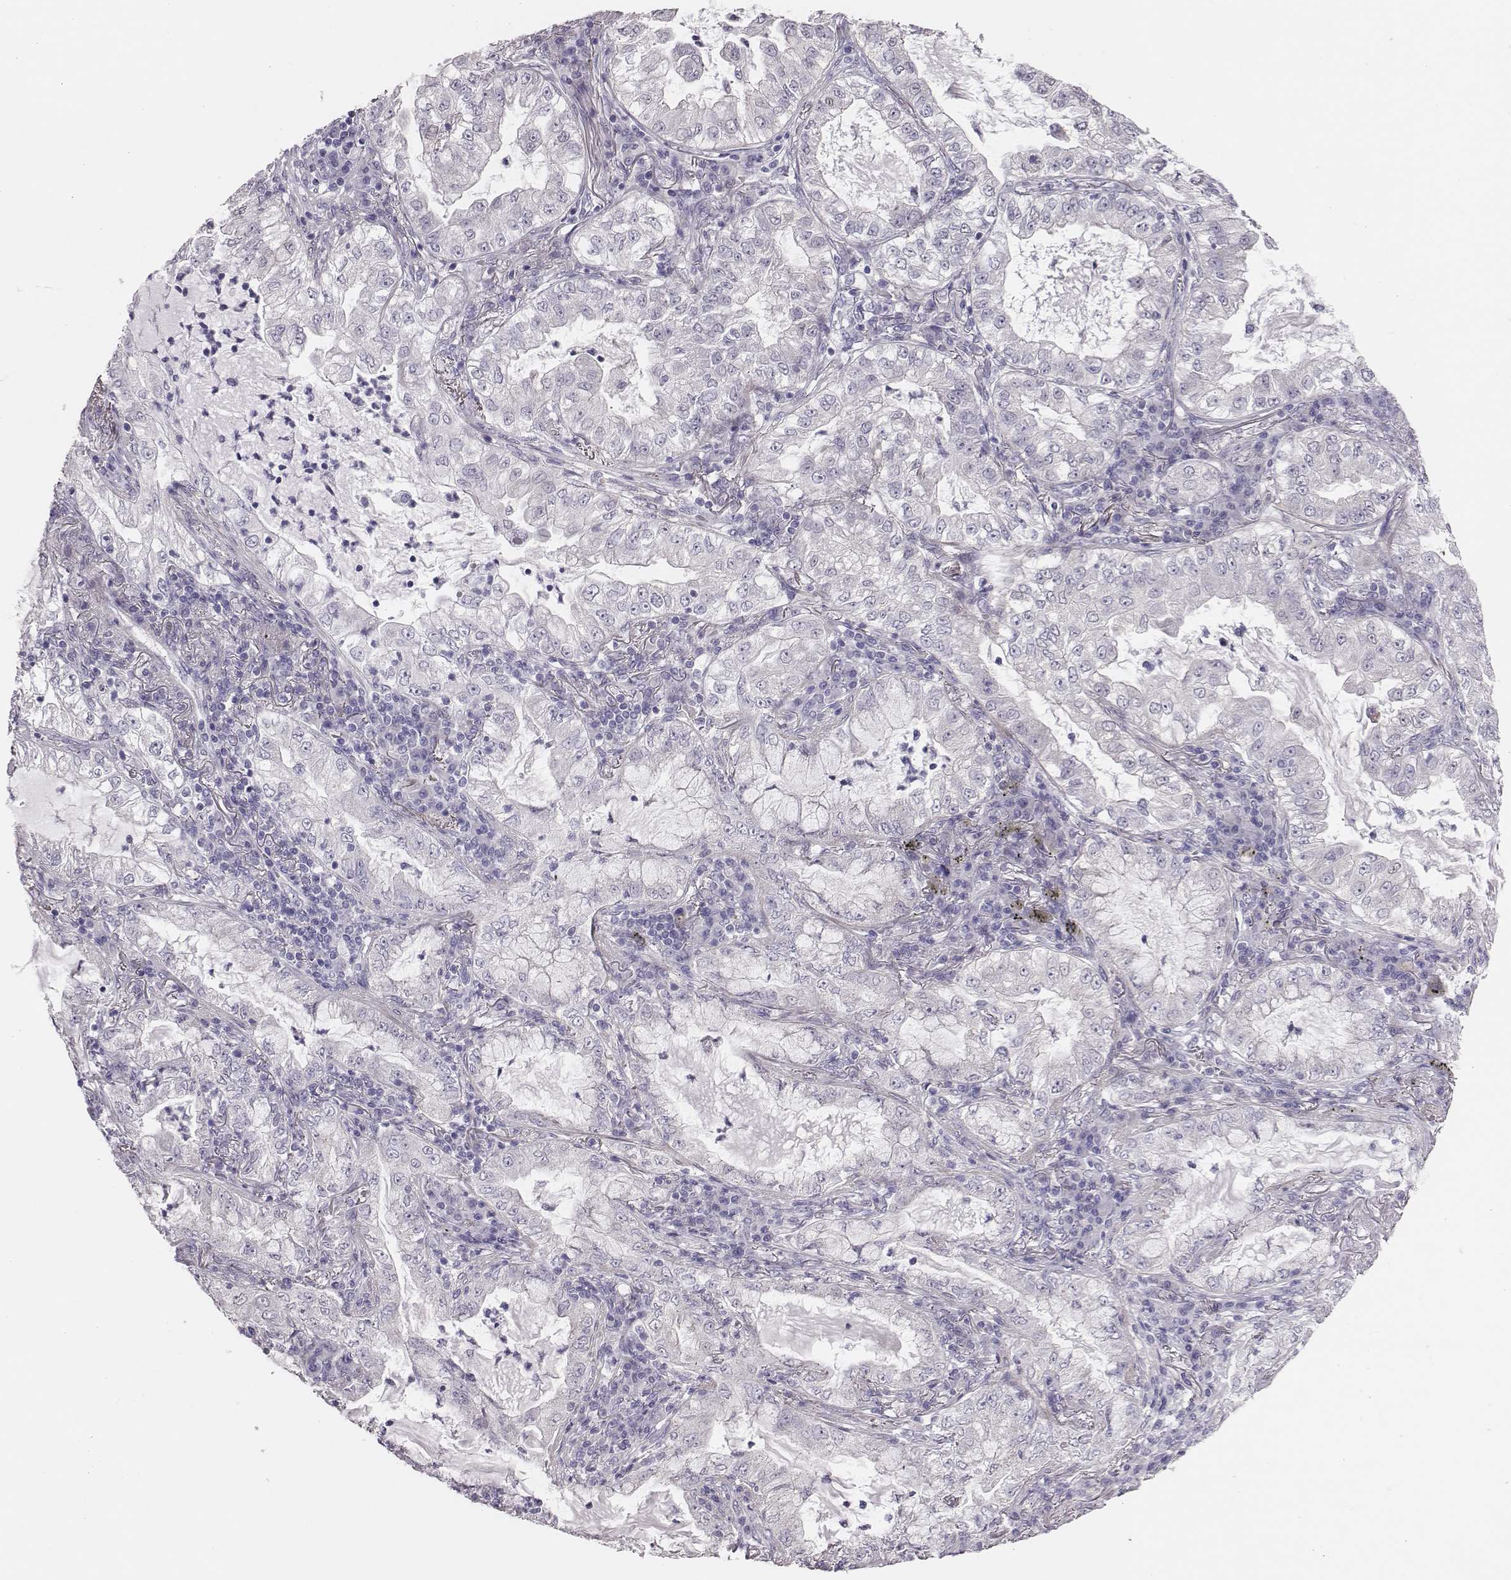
{"staining": {"intensity": "negative", "quantity": "none", "location": "none"}, "tissue": "lung cancer", "cell_type": "Tumor cells", "image_type": "cancer", "snomed": [{"axis": "morphology", "description": "Adenocarcinoma, NOS"}, {"axis": "topography", "description": "Lung"}], "caption": "Immunohistochemical staining of human lung adenocarcinoma reveals no significant expression in tumor cells. (DAB (3,3'-diaminobenzidine) IHC, high magnification).", "gene": "SCML2", "patient": {"sex": "female", "age": 73}}